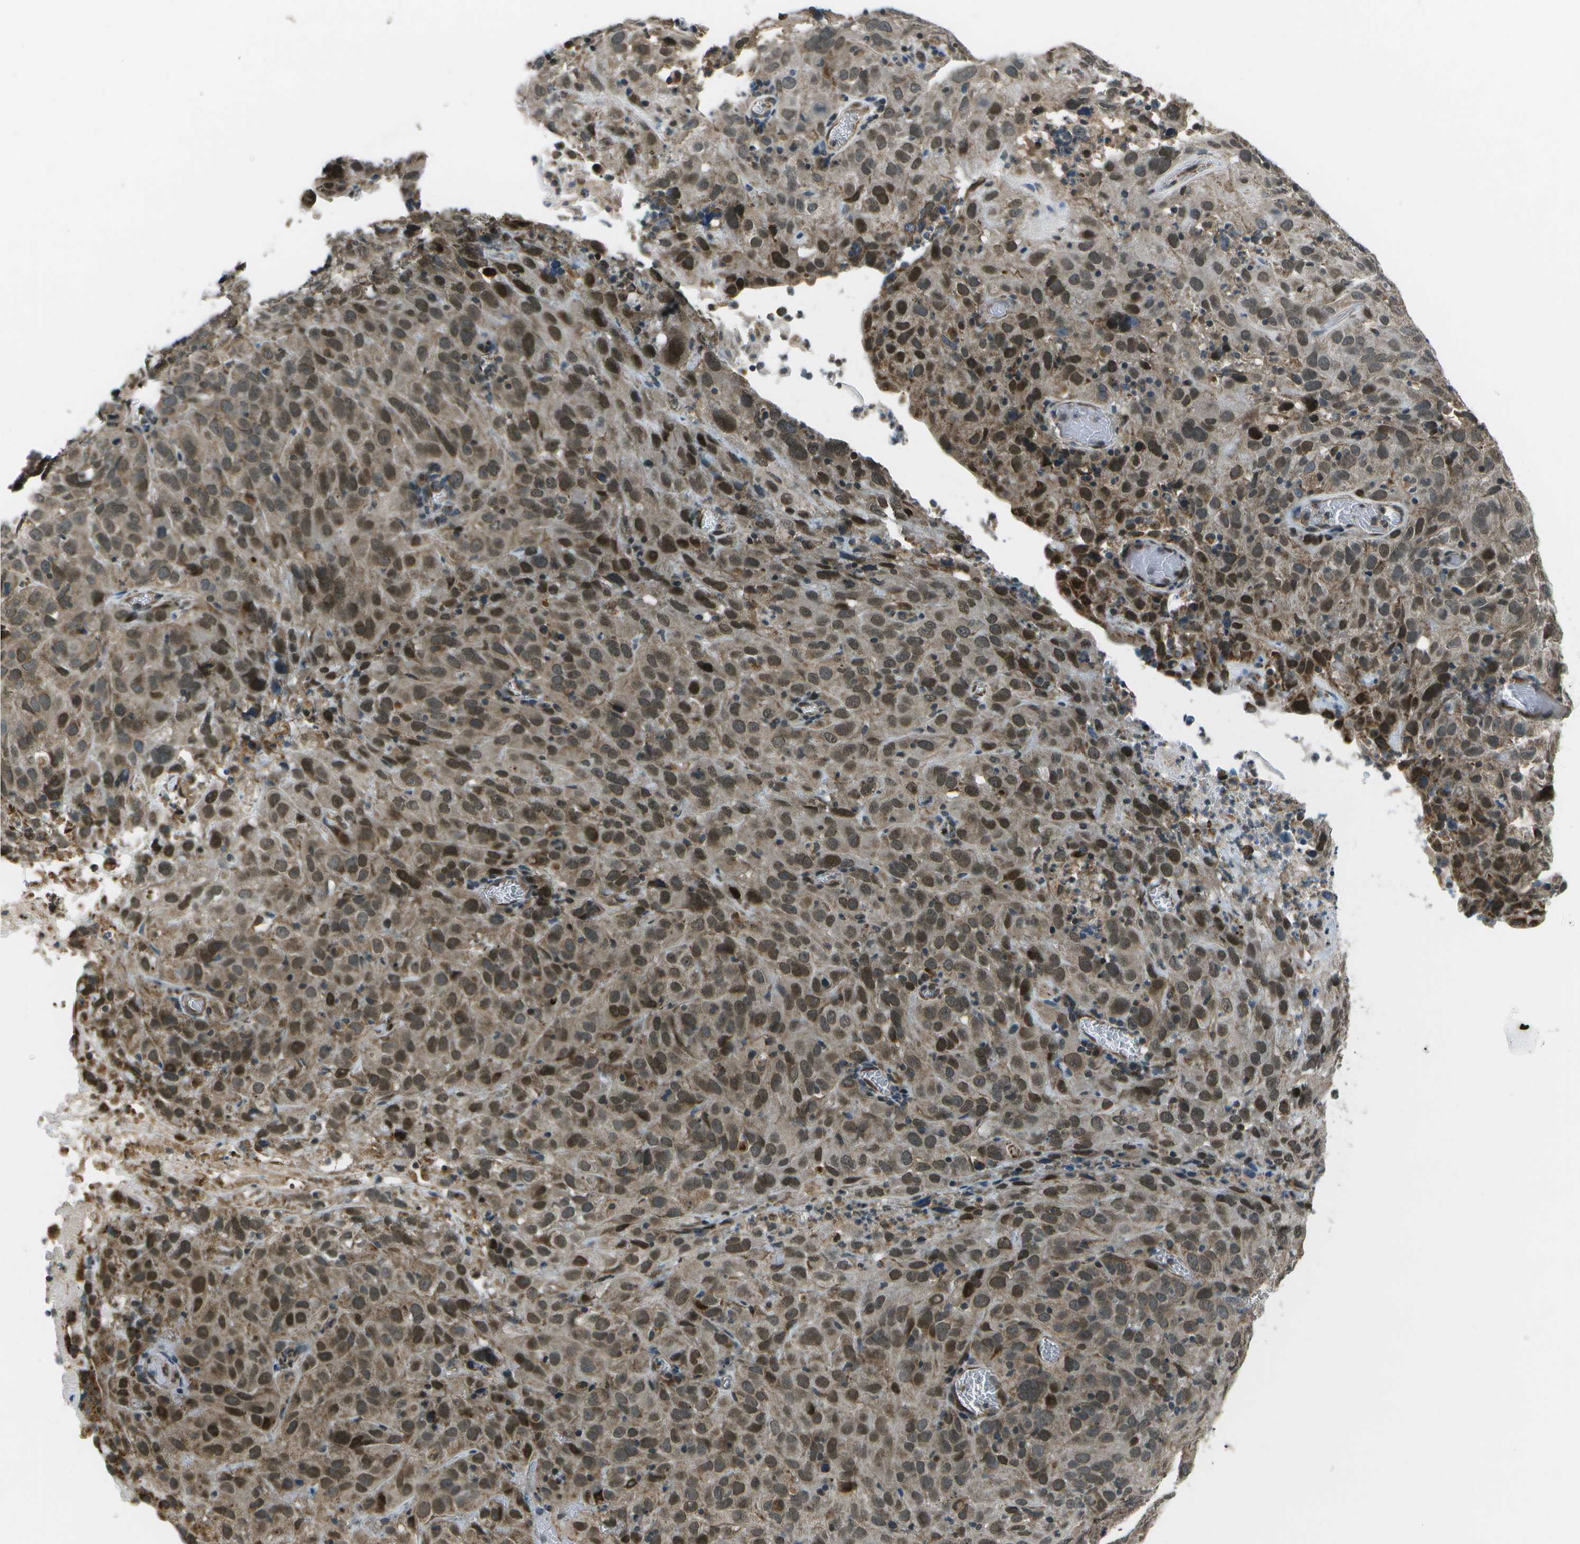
{"staining": {"intensity": "moderate", "quantity": ">75%", "location": "cytoplasmic/membranous,nuclear"}, "tissue": "cervical cancer", "cell_type": "Tumor cells", "image_type": "cancer", "snomed": [{"axis": "morphology", "description": "Squamous cell carcinoma, NOS"}, {"axis": "topography", "description": "Cervix"}], "caption": "Moderate cytoplasmic/membranous and nuclear positivity for a protein is appreciated in approximately >75% of tumor cells of squamous cell carcinoma (cervical) using immunohistochemistry (IHC).", "gene": "EIF2AK1", "patient": {"sex": "female", "age": 32}}